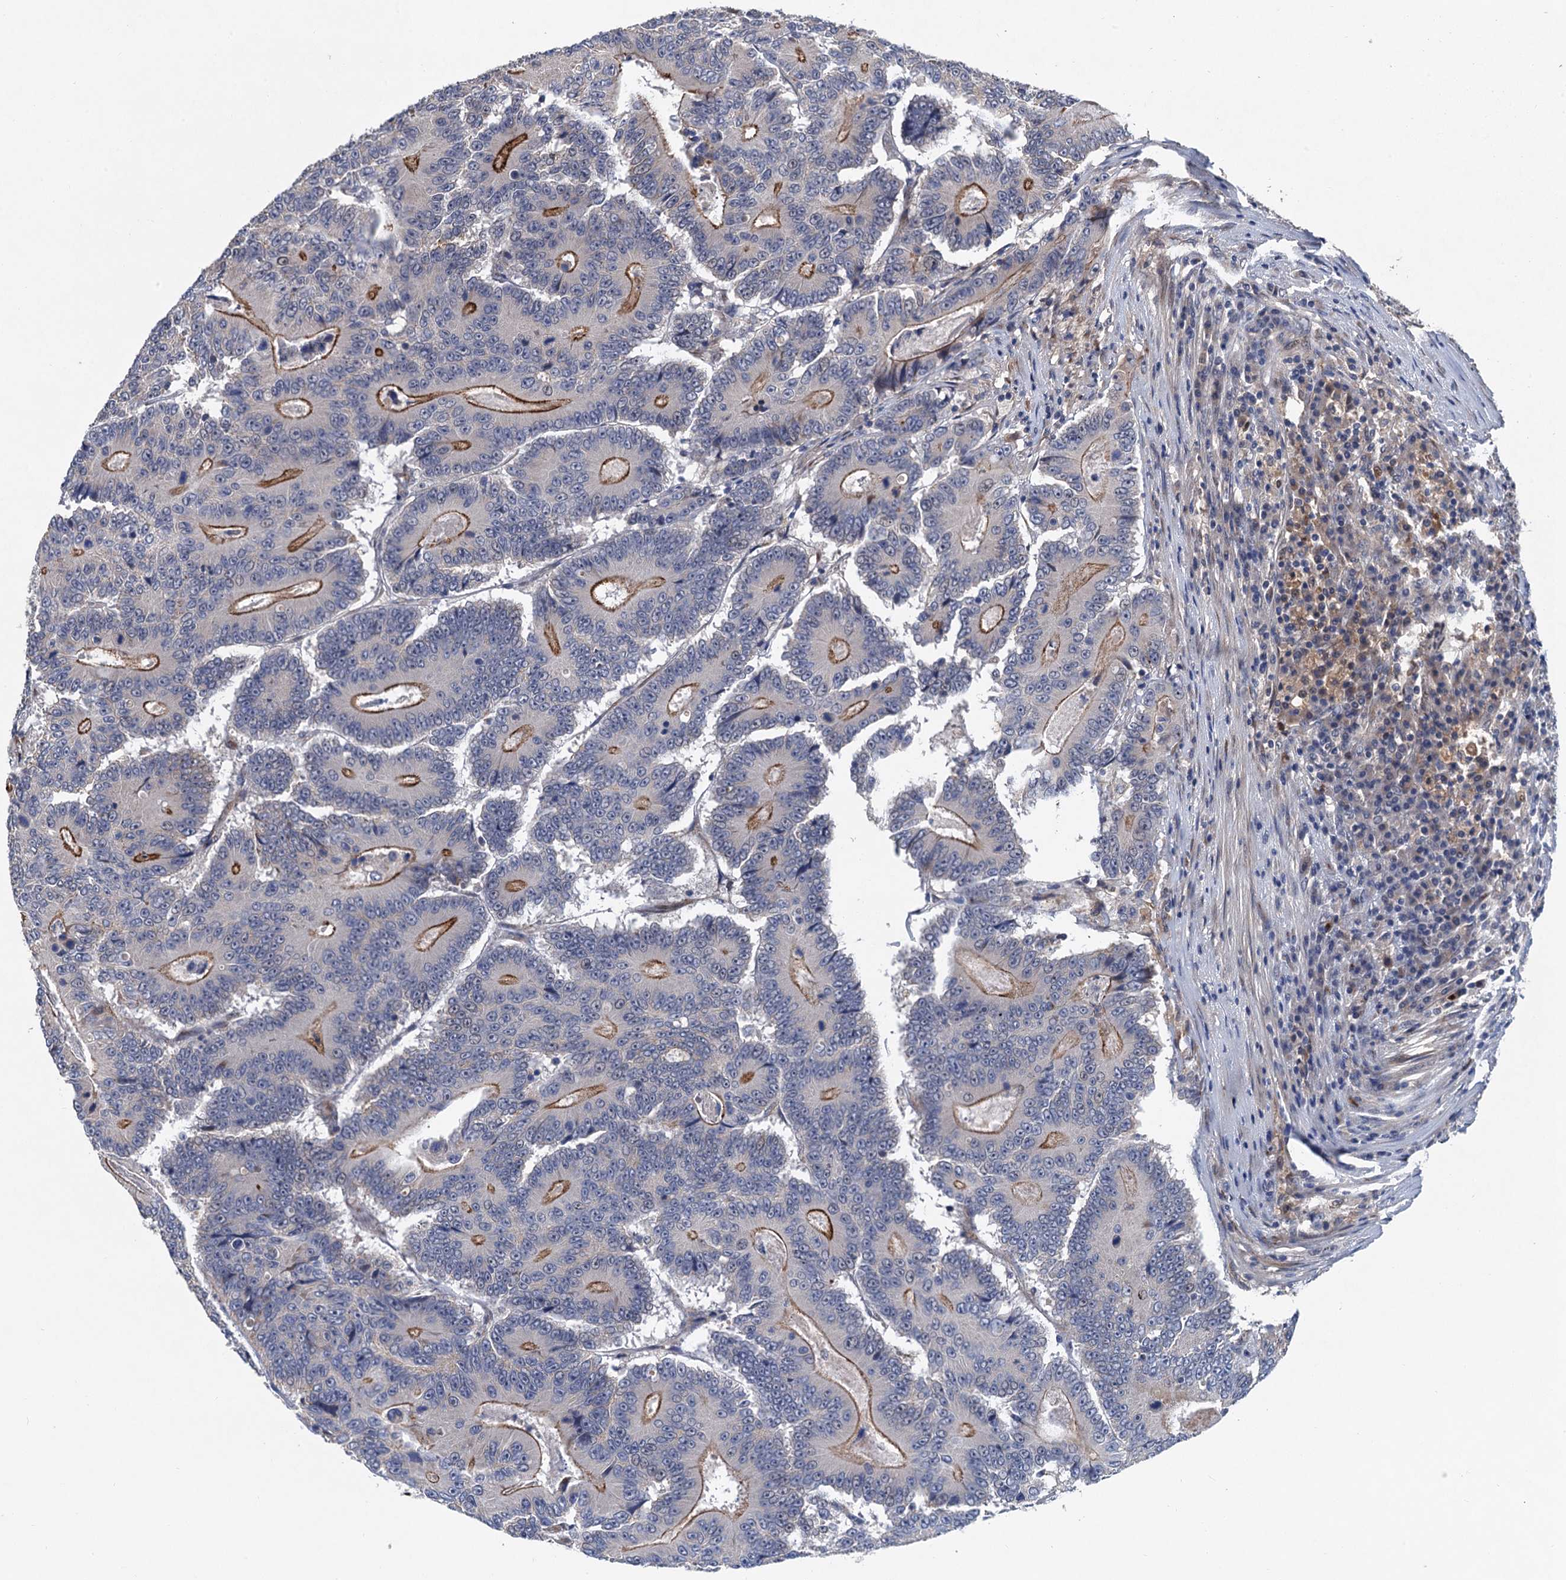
{"staining": {"intensity": "strong", "quantity": "<25%", "location": "cytoplasmic/membranous"}, "tissue": "colorectal cancer", "cell_type": "Tumor cells", "image_type": "cancer", "snomed": [{"axis": "morphology", "description": "Adenocarcinoma, NOS"}, {"axis": "topography", "description": "Colon"}], "caption": "This image shows IHC staining of adenocarcinoma (colorectal), with medium strong cytoplasmic/membranous expression in about <25% of tumor cells.", "gene": "TRAF7", "patient": {"sex": "male", "age": 83}}